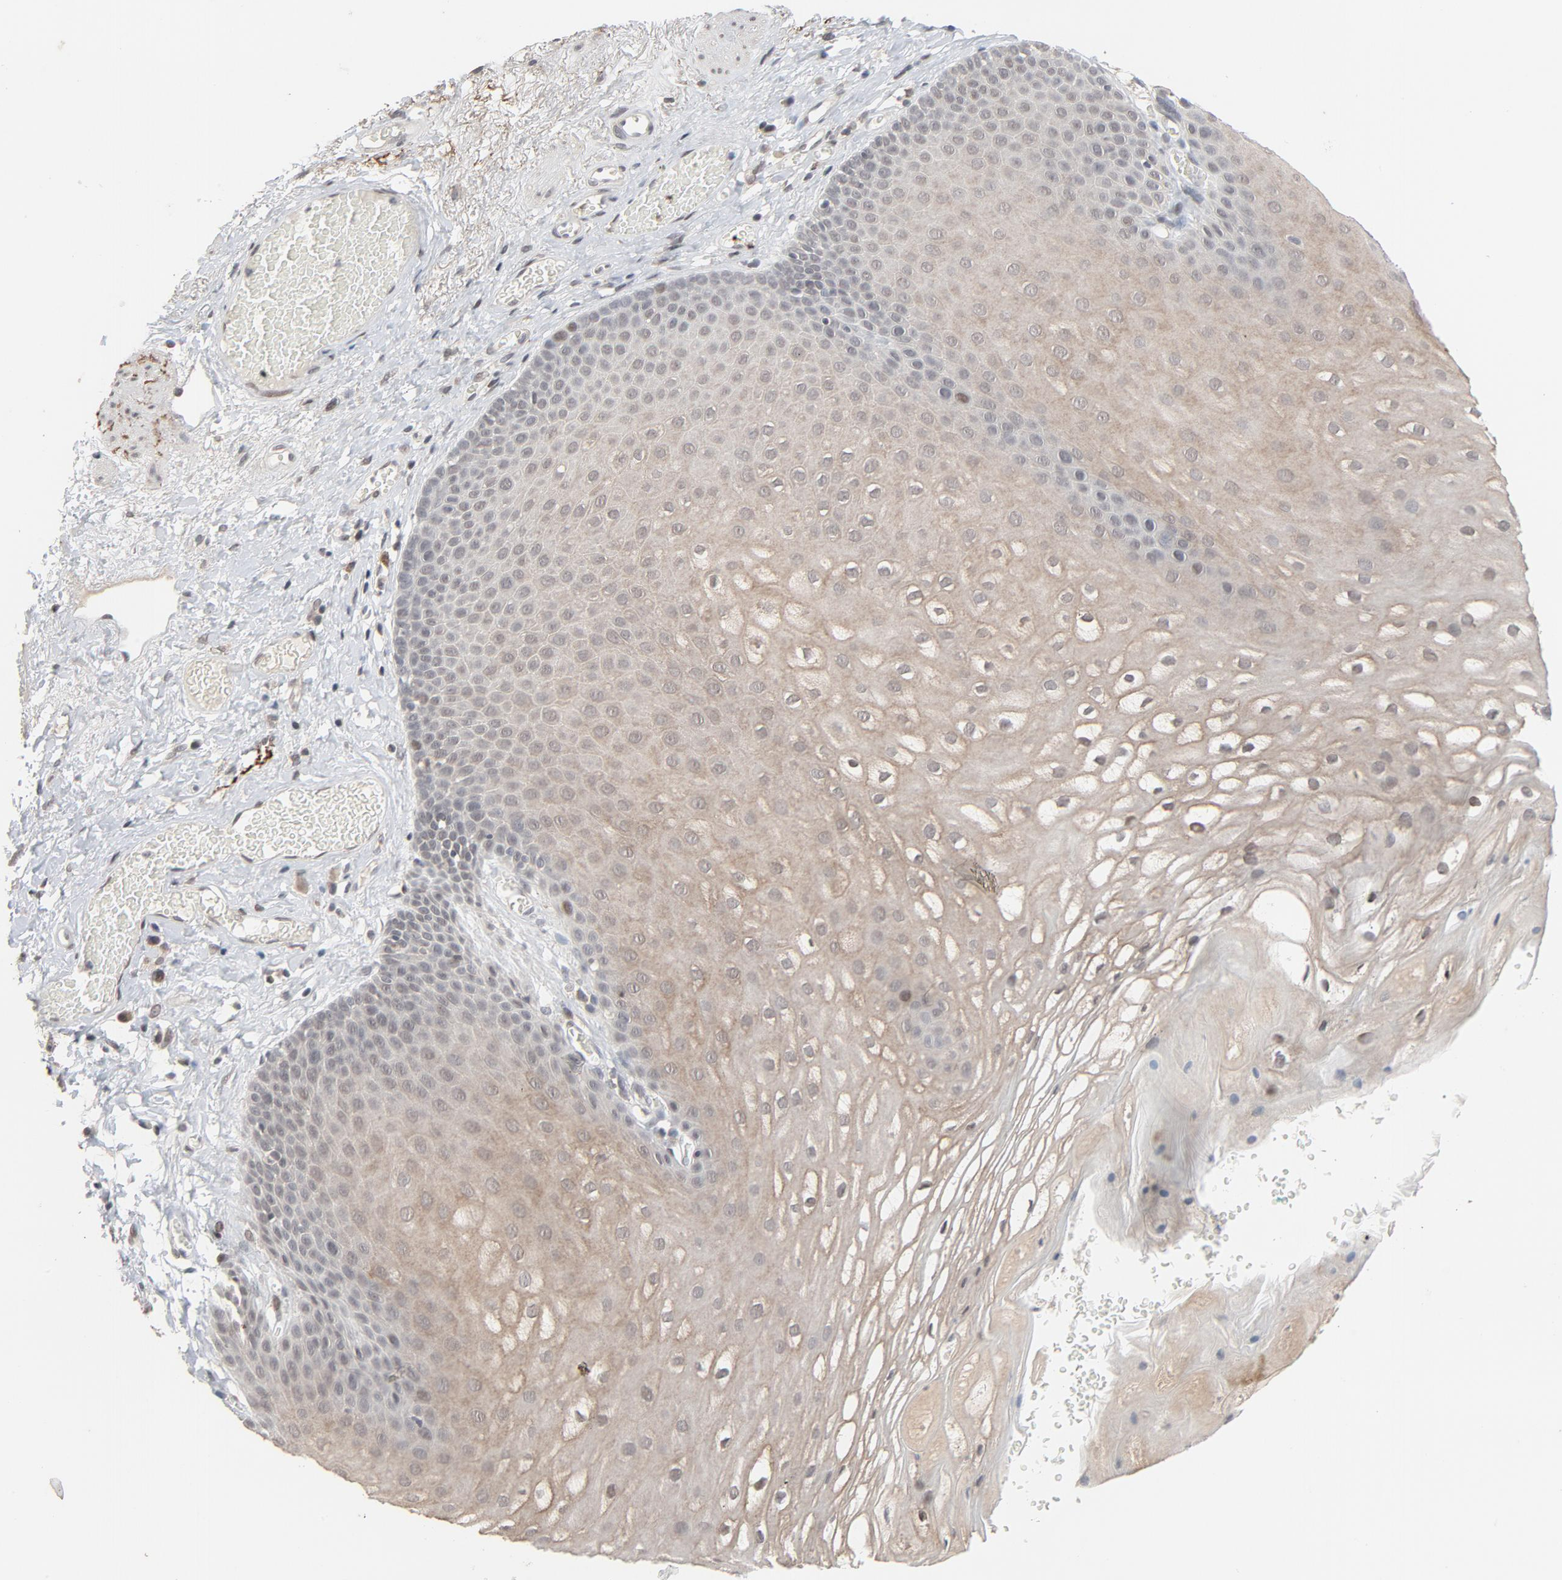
{"staining": {"intensity": "weak", "quantity": ">75%", "location": "cytoplasmic/membranous"}, "tissue": "skin", "cell_type": "Epidermal cells", "image_type": "normal", "snomed": [{"axis": "morphology", "description": "Normal tissue, NOS"}, {"axis": "morphology", "description": "Hemorrhoids"}, {"axis": "morphology", "description": "Inflammation, NOS"}, {"axis": "topography", "description": "Anal"}], "caption": "The histopathology image displays a brown stain indicating the presence of a protein in the cytoplasmic/membranous of epidermal cells in skin.", "gene": "MT3", "patient": {"sex": "male", "age": 60}}